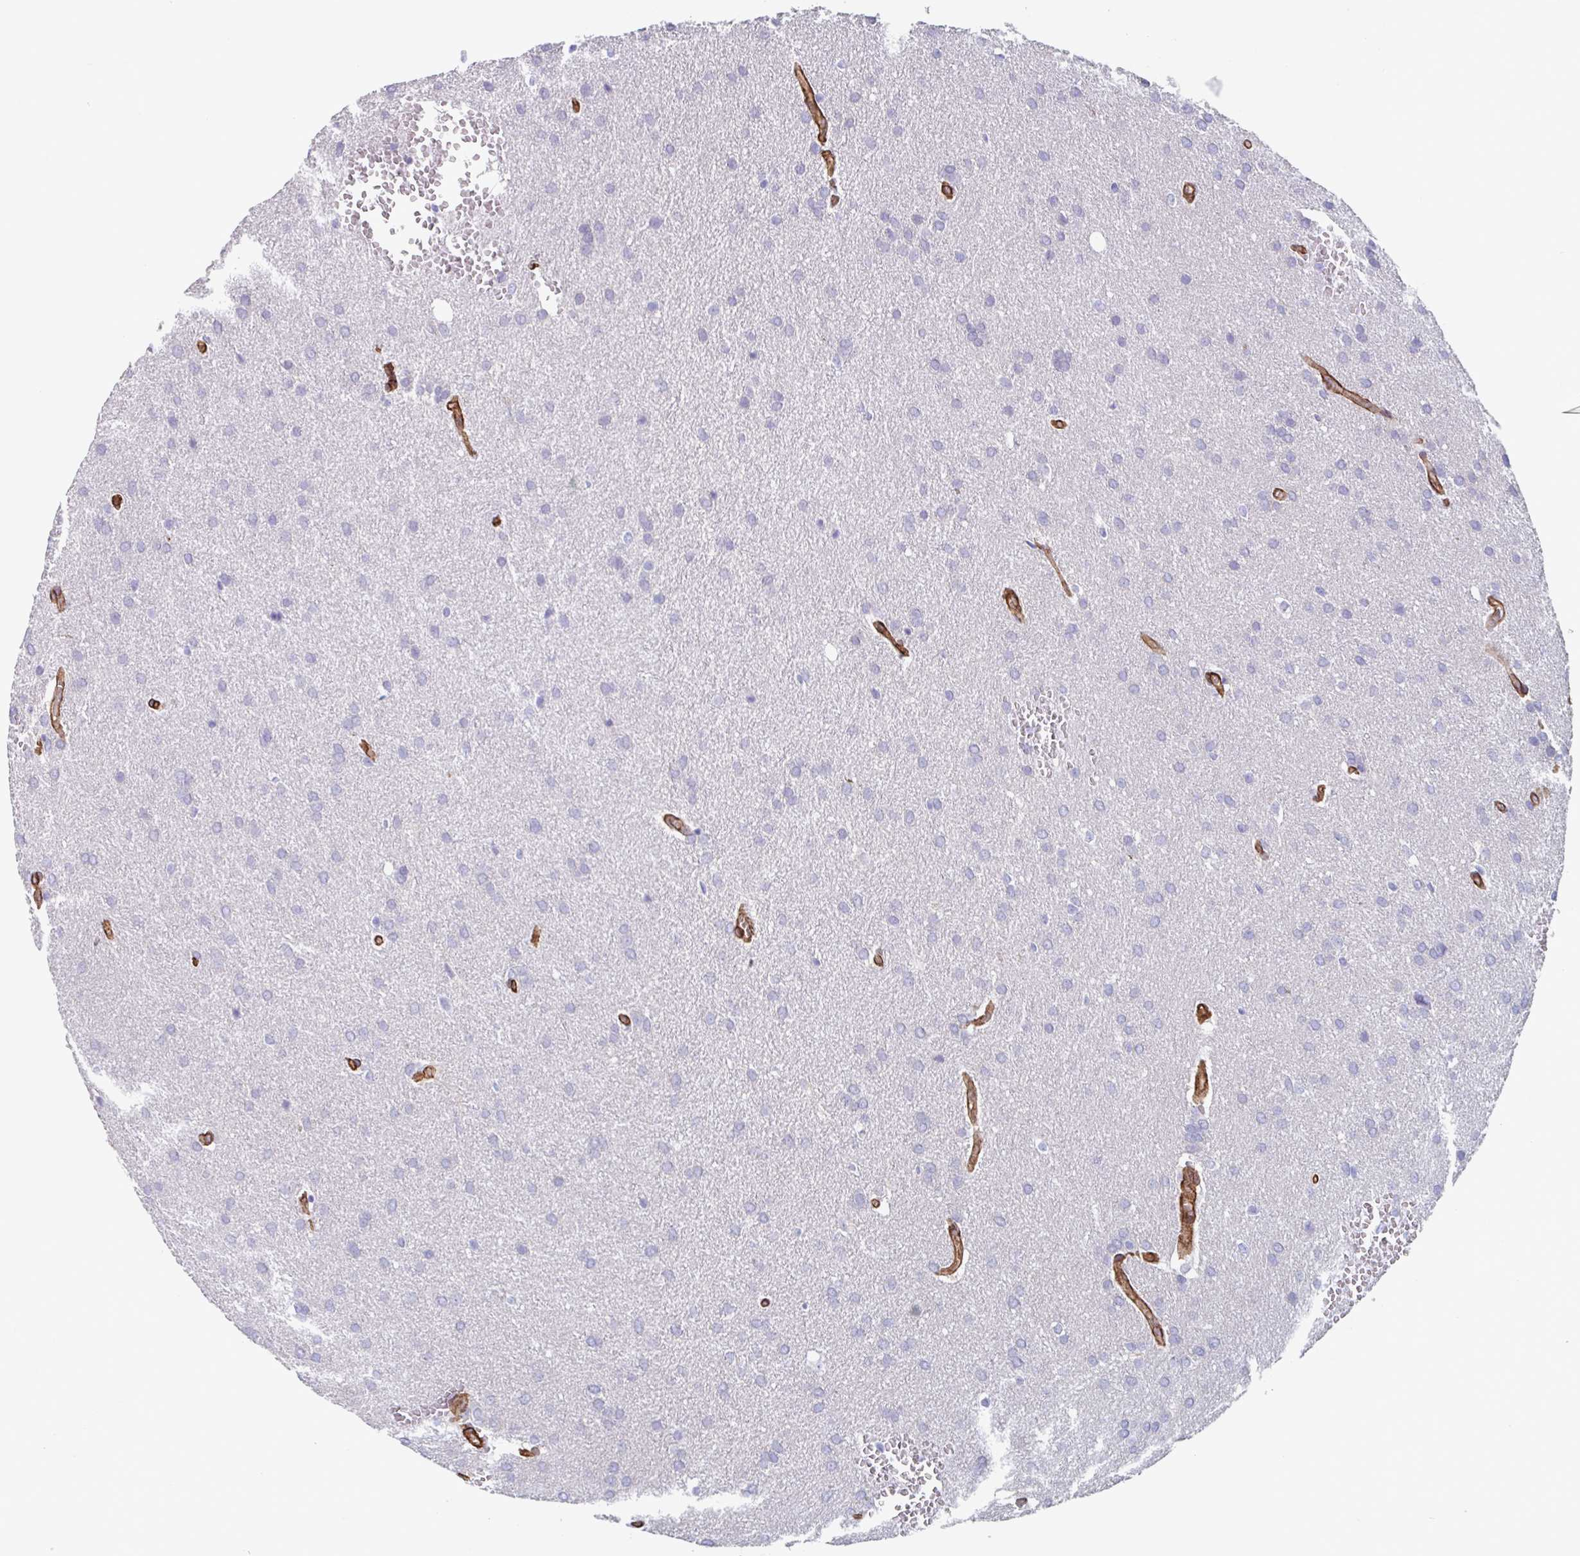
{"staining": {"intensity": "negative", "quantity": "none", "location": "none"}, "tissue": "glioma", "cell_type": "Tumor cells", "image_type": "cancer", "snomed": [{"axis": "morphology", "description": "Glioma, malignant, Low grade"}, {"axis": "topography", "description": "Brain"}], "caption": "This is an immunohistochemistry micrograph of malignant glioma (low-grade). There is no expression in tumor cells.", "gene": "CITED4", "patient": {"sex": "female", "age": 33}}